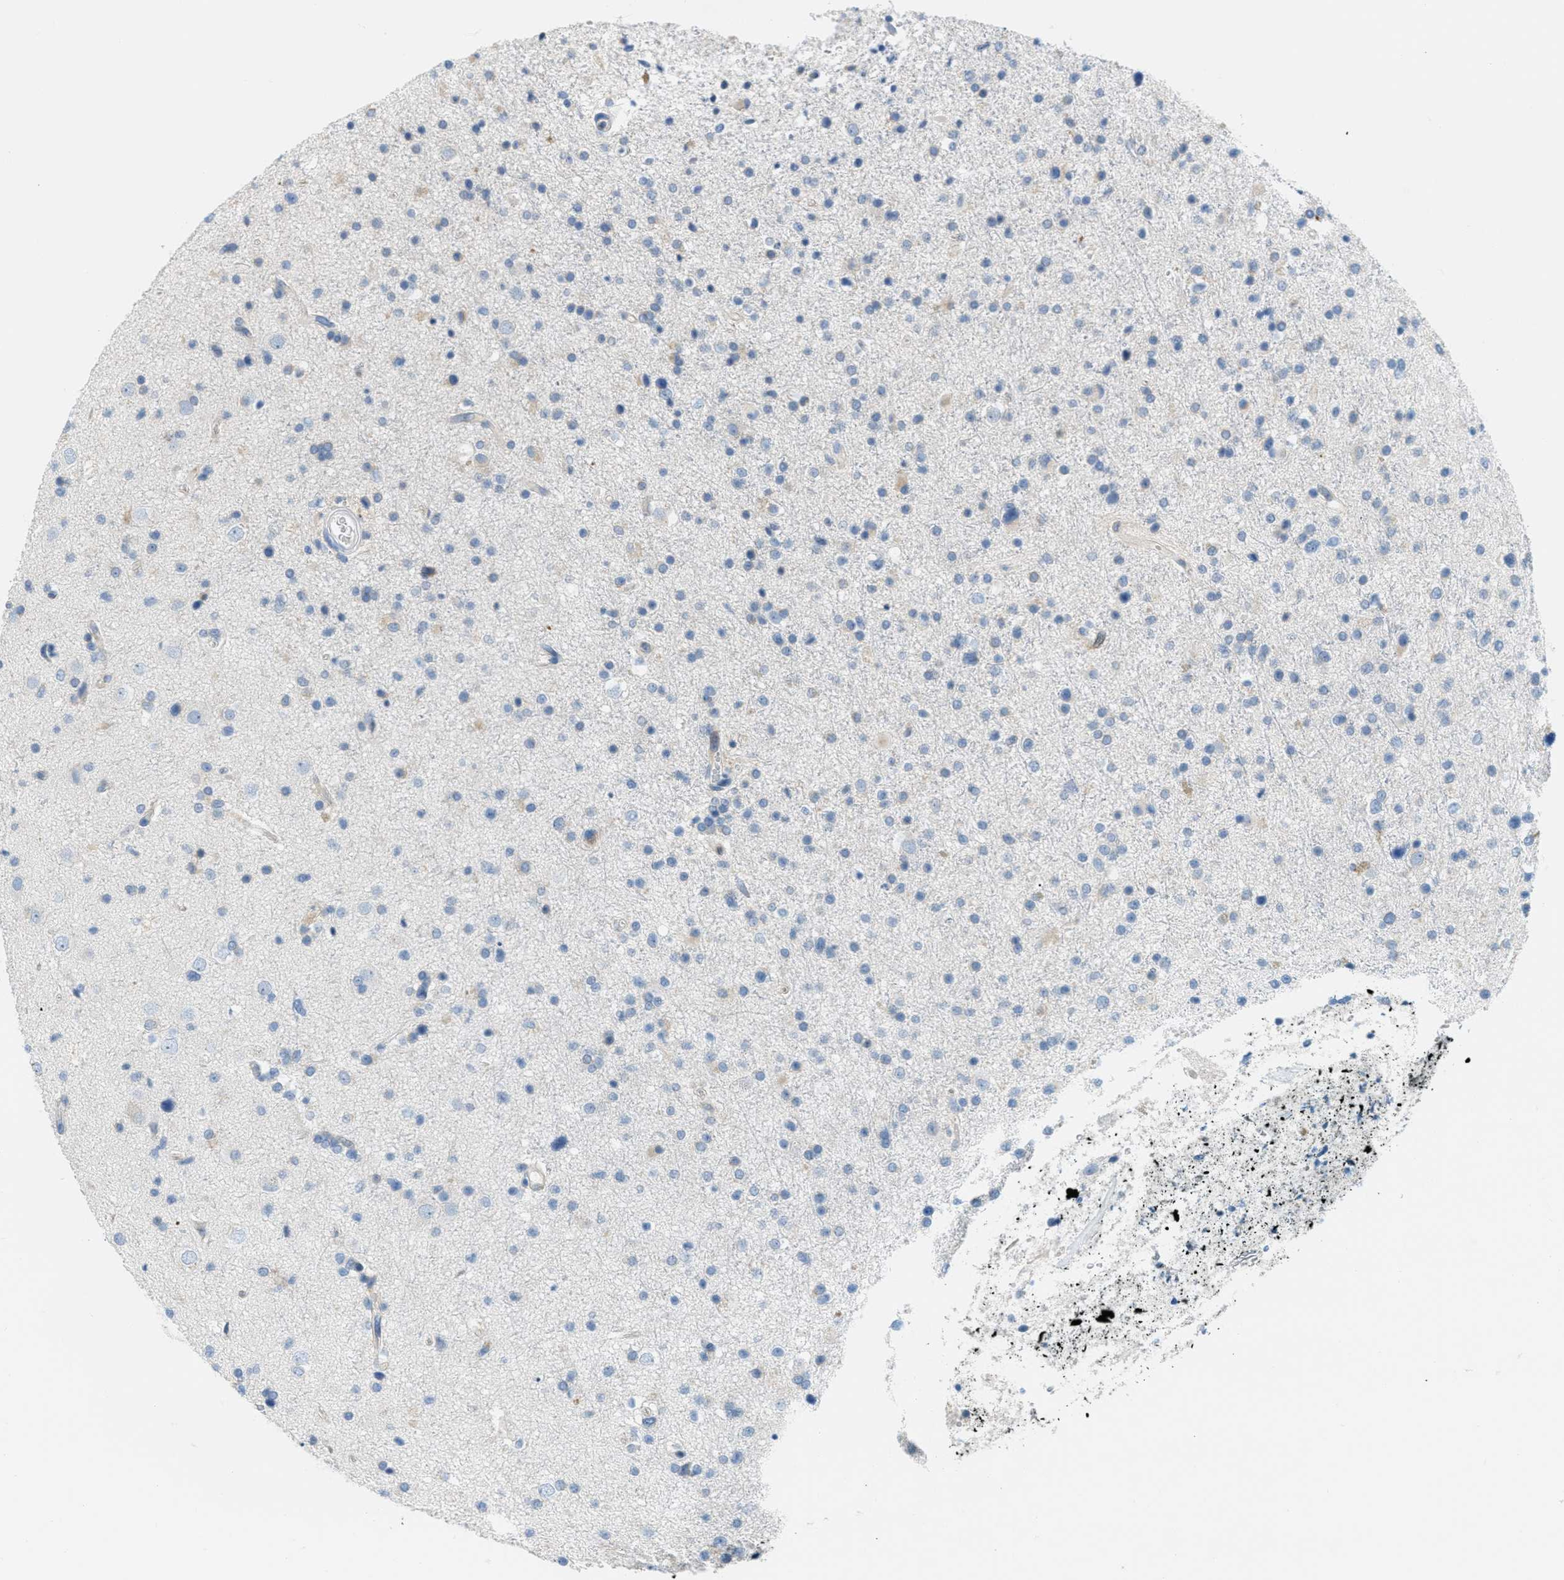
{"staining": {"intensity": "negative", "quantity": "none", "location": "none"}, "tissue": "glioma", "cell_type": "Tumor cells", "image_type": "cancer", "snomed": [{"axis": "morphology", "description": "Glioma, malignant, High grade"}, {"axis": "topography", "description": "Brain"}], "caption": "A micrograph of high-grade glioma (malignant) stained for a protein demonstrates no brown staining in tumor cells.", "gene": "TEX264", "patient": {"sex": "male", "age": 33}}